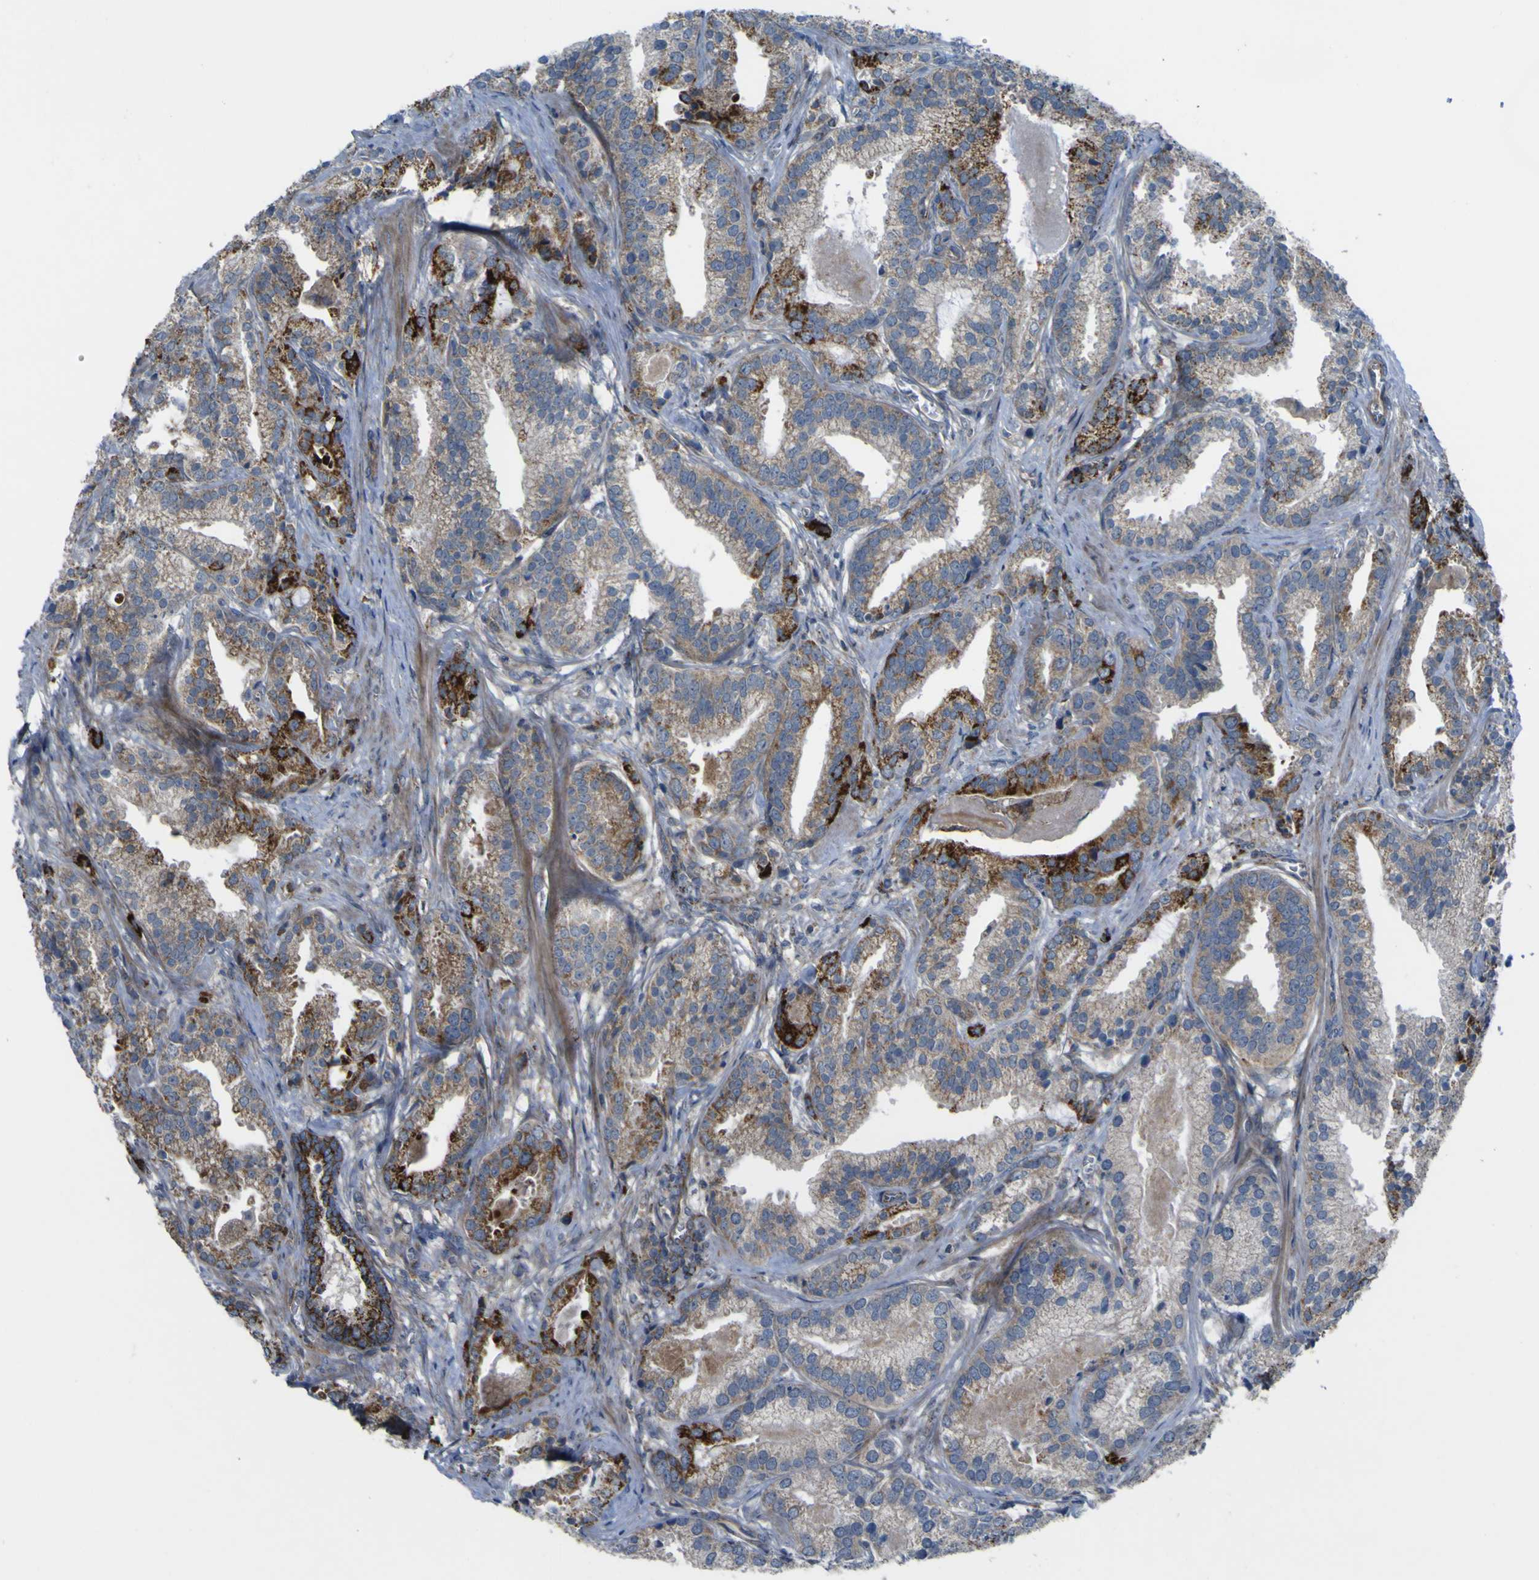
{"staining": {"intensity": "strong", "quantity": "<25%", "location": "cytoplasmic/membranous"}, "tissue": "prostate cancer", "cell_type": "Tumor cells", "image_type": "cancer", "snomed": [{"axis": "morphology", "description": "Adenocarcinoma, Low grade"}, {"axis": "topography", "description": "Prostate"}], "caption": "Immunohistochemistry (IHC) image of prostate cancer (low-grade adenocarcinoma) stained for a protein (brown), which shows medium levels of strong cytoplasmic/membranous positivity in about <25% of tumor cells.", "gene": "GPLD1", "patient": {"sex": "male", "age": 59}}